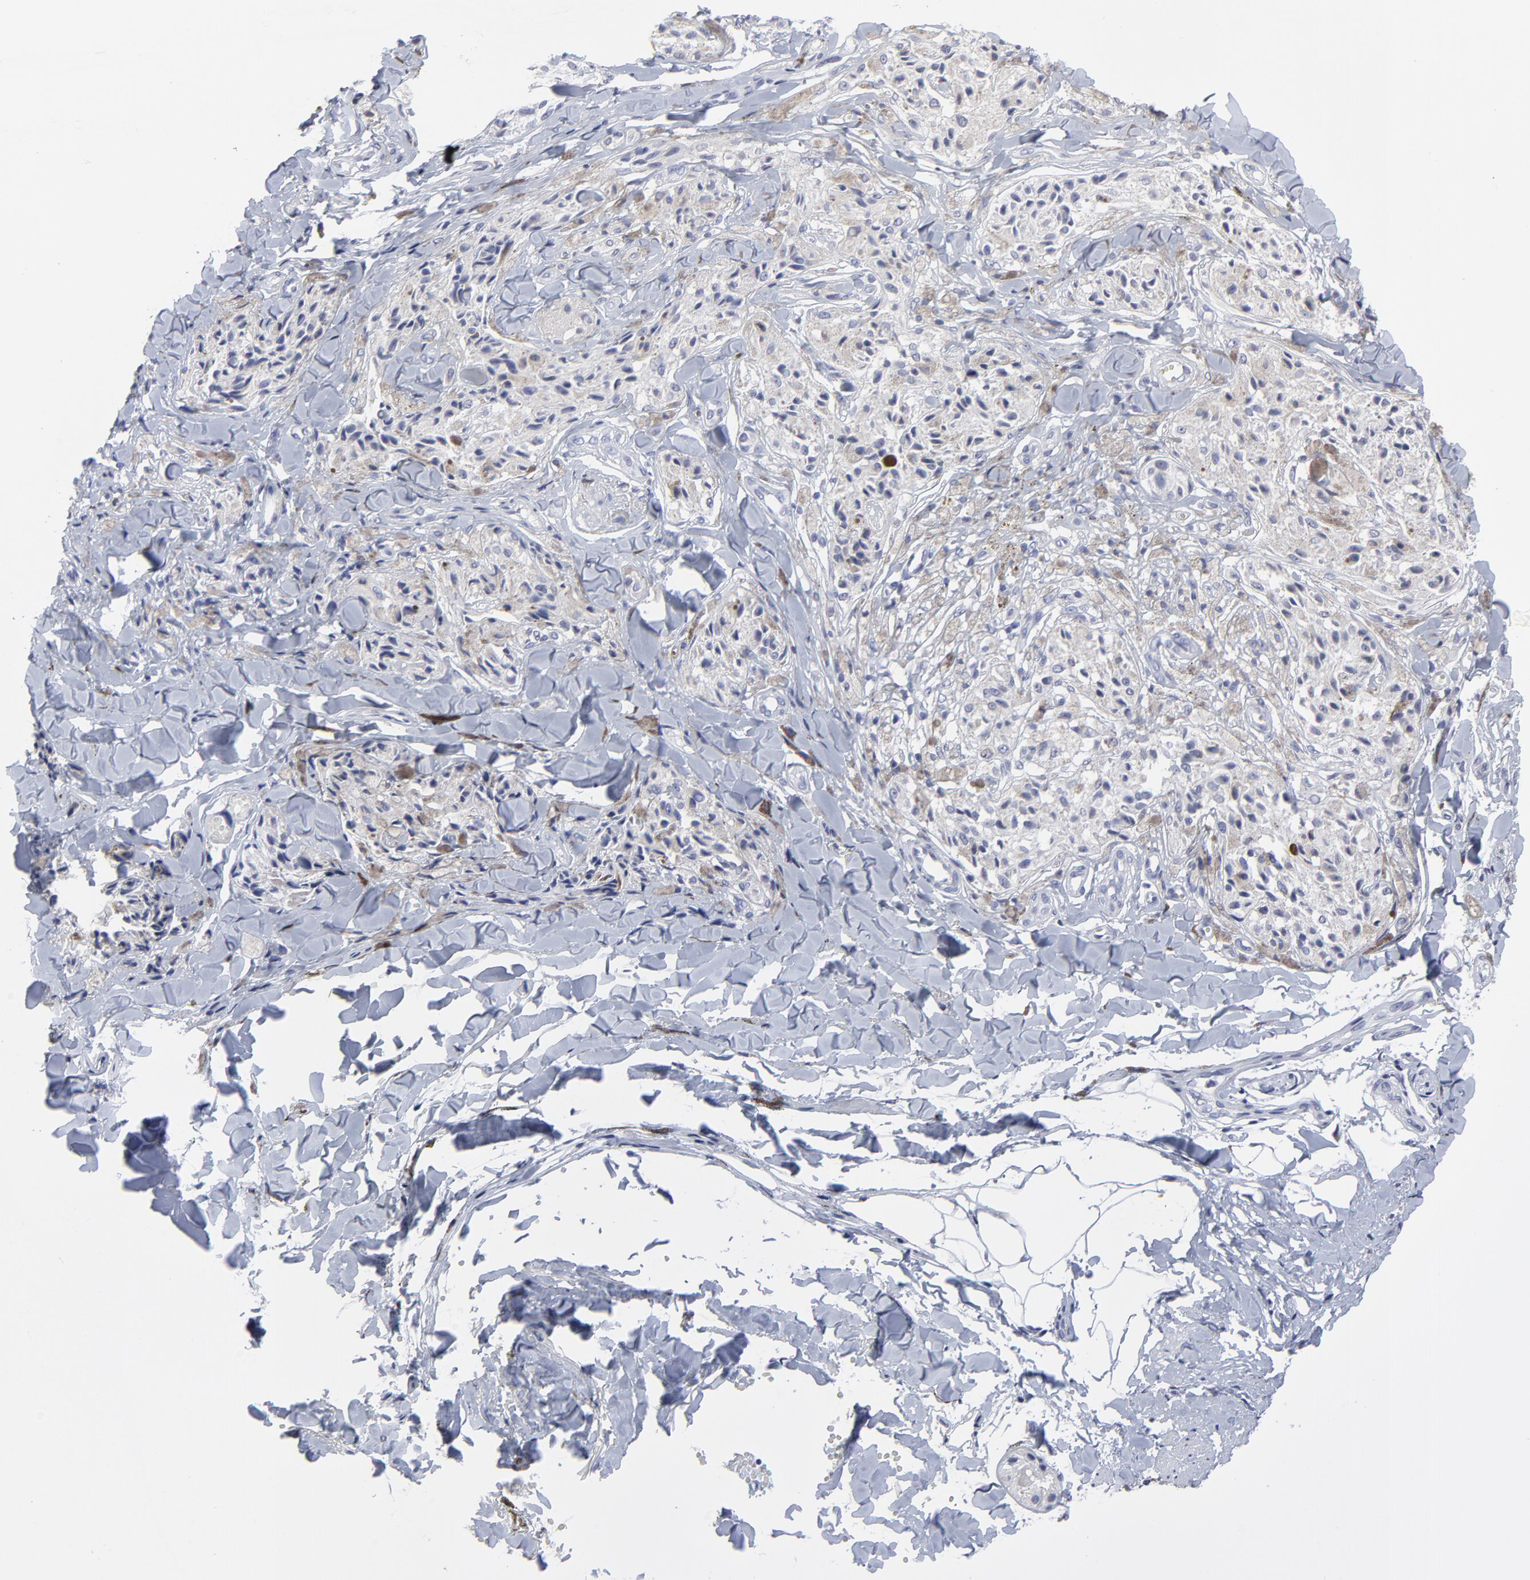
{"staining": {"intensity": "weak", "quantity": ">75%", "location": "cytoplasmic/membranous"}, "tissue": "melanoma", "cell_type": "Tumor cells", "image_type": "cancer", "snomed": [{"axis": "morphology", "description": "Malignant melanoma, Metastatic site"}, {"axis": "topography", "description": "Skin"}], "caption": "Immunohistochemistry histopathology image of neoplastic tissue: human melanoma stained using immunohistochemistry (IHC) exhibits low levels of weak protein expression localized specifically in the cytoplasmic/membranous of tumor cells, appearing as a cytoplasmic/membranous brown color.", "gene": "NCAPH", "patient": {"sex": "female", "age": 66}}